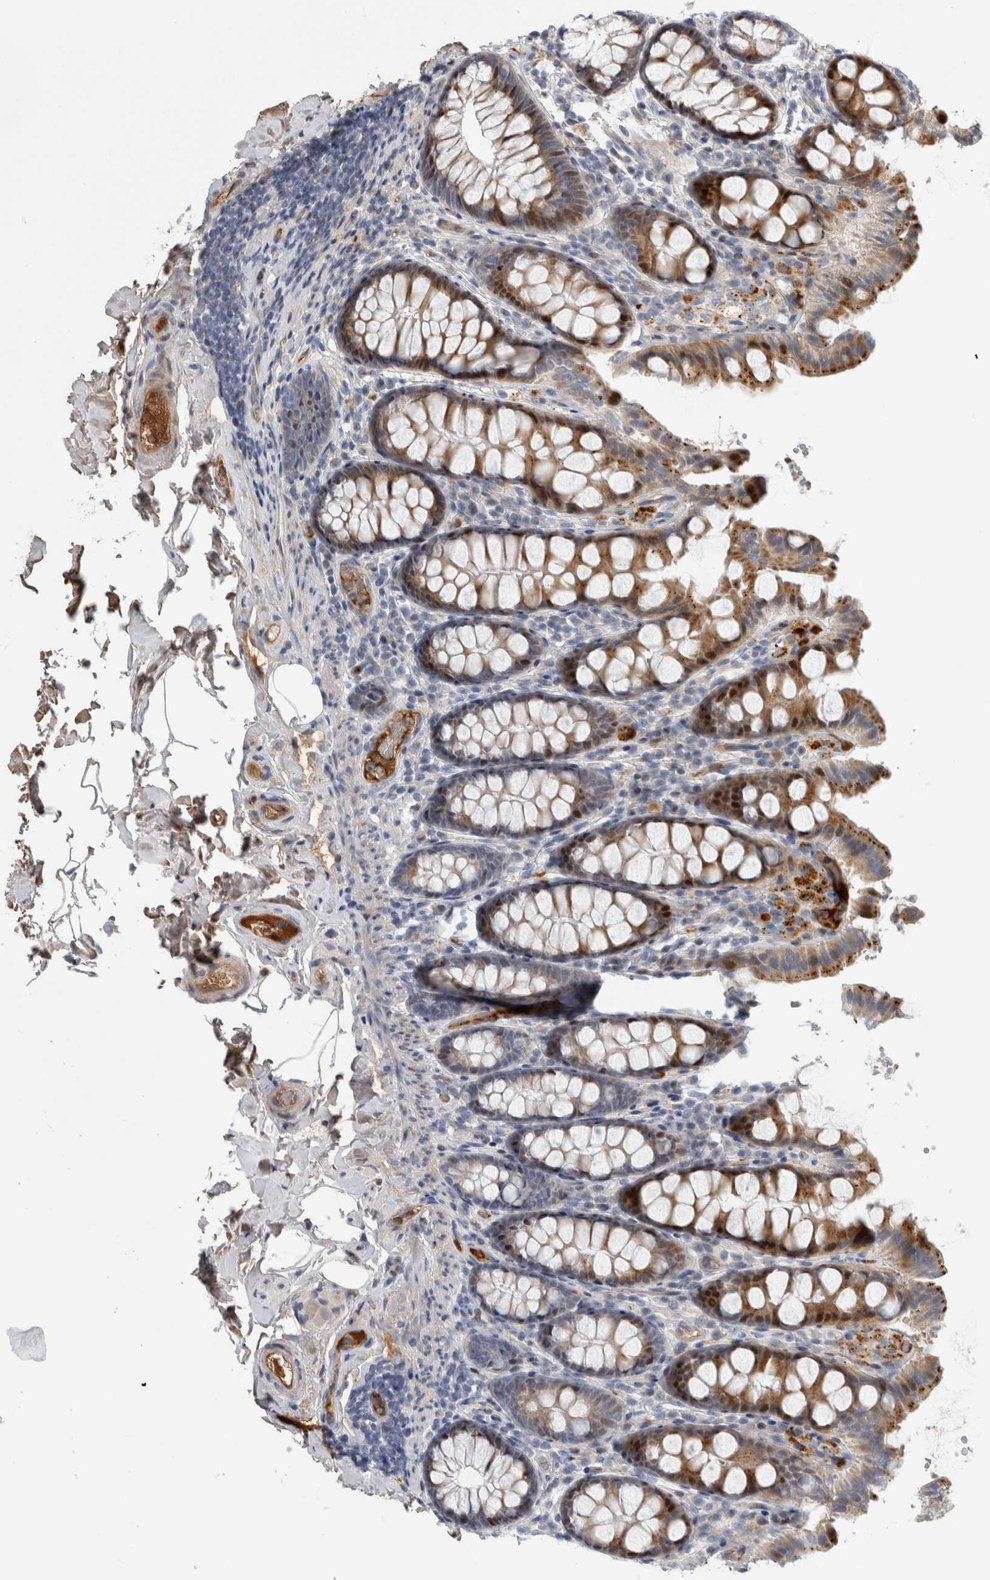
{"staining": {"intensity": "negative", "quantity": "none", "location": "none"}, "tissue": "colon", "cell_type": "Endothelial cells", "image_type": "normal", "snomed": [{"axis": "morphology", "description": "Normal tissue, NOS"}, {"axis": "topography", "description": "Colon"}, {"axis": "topography", "description": "Peripheral nerve tissue"}], "caption": "The immunohistochemistry histopathology image has no significant expression in endothelial cells of colon. (DAB (3,3'-diaminobenzidine) immunohistochemistry (IHC) with hematoxylin counter stain).", "gene": "RBM48", "patient": {"sex": "female", "age": 61}}